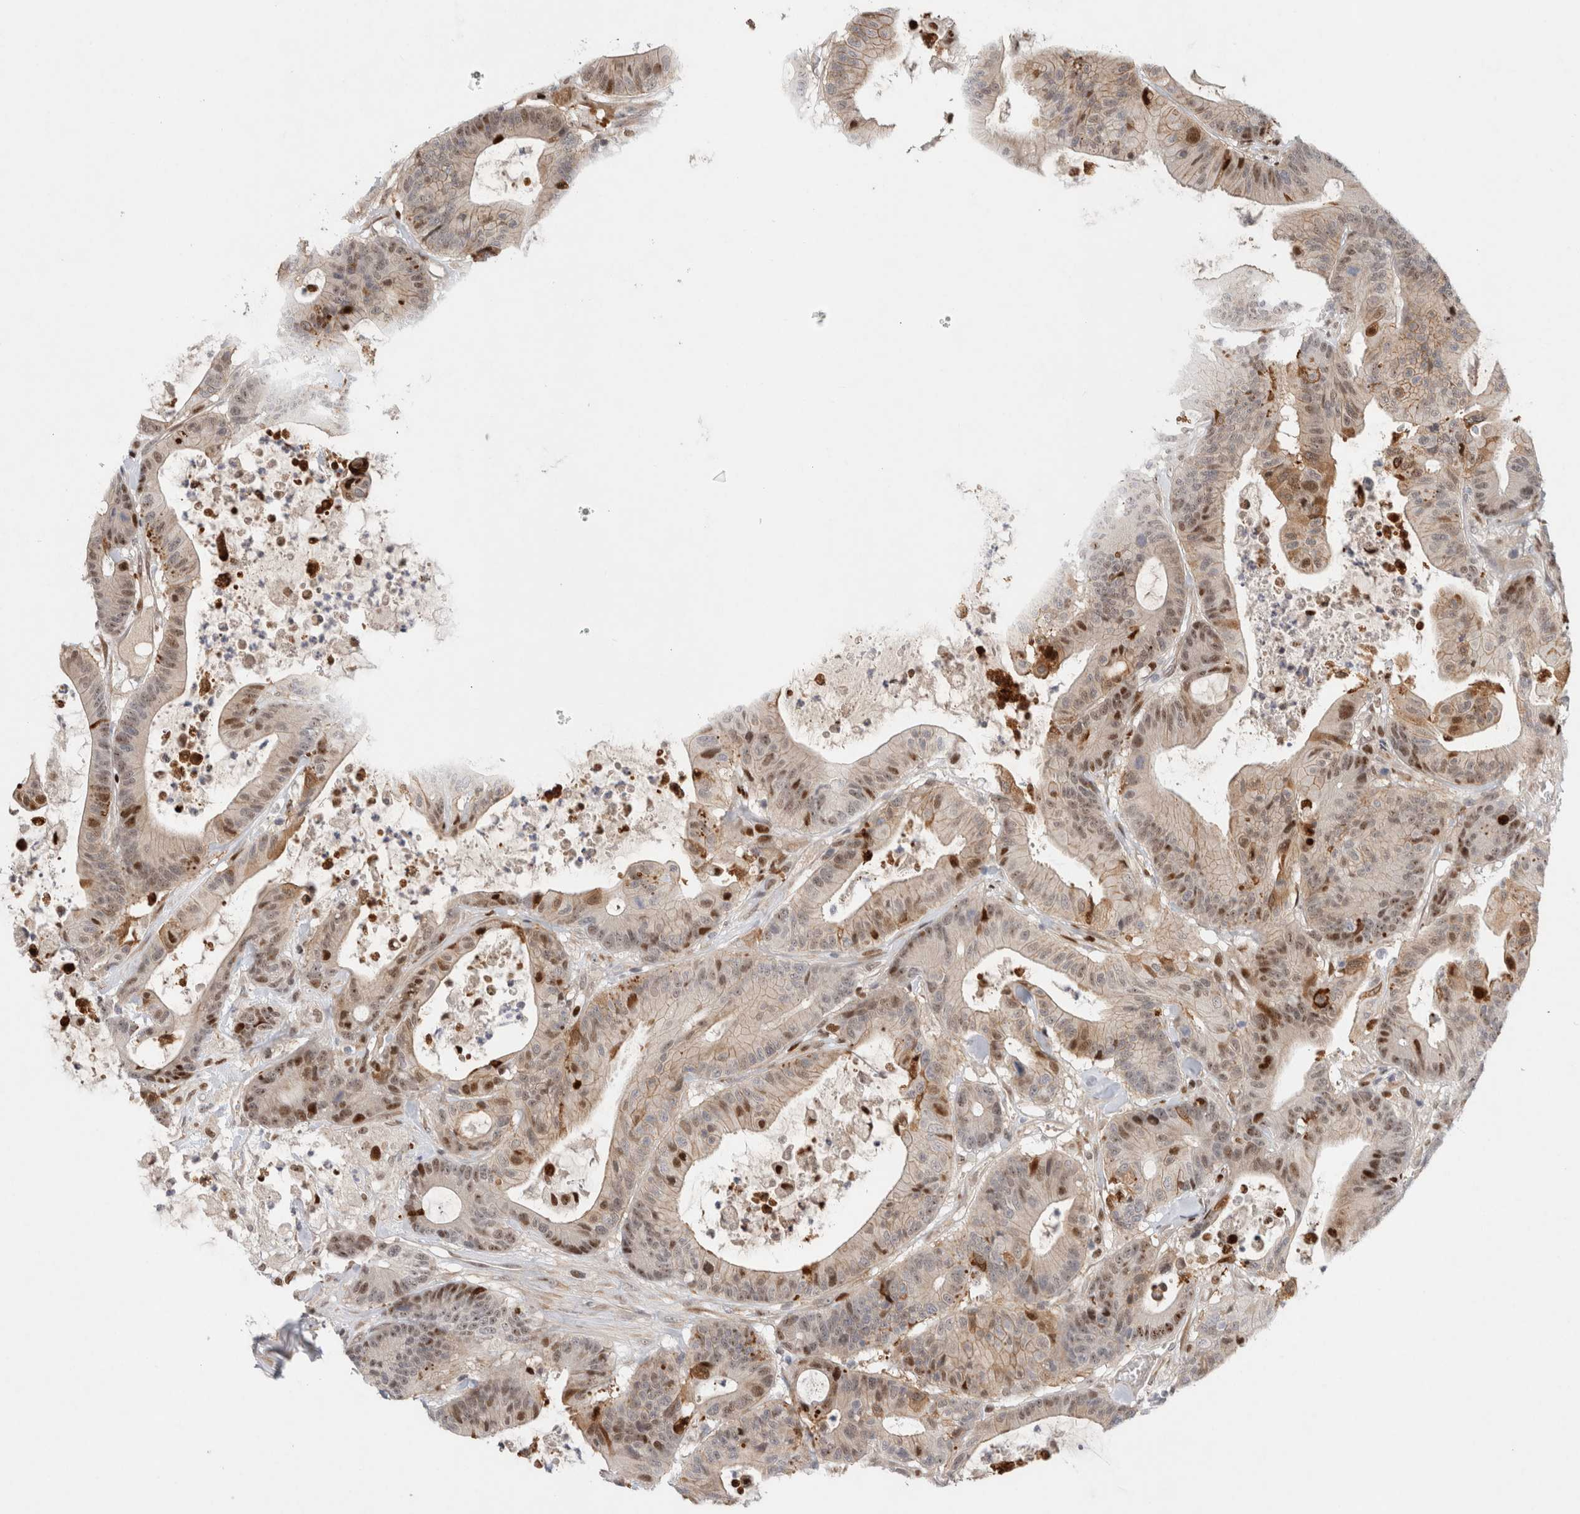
{"staining": {"intensity": "moderate", "quantity": ">75%", "location": "nuclear"}, "tissue": "colorectal cancer", "cell_type": "Tumor cells", "image_type": "cancer", "snomed": [{"axis": "morphology", "description": "Adenocarcinoma, NOS"}, {"axis": "topography", "description": "Colon"}], "caption": "IHC staining of colorectal adenocarcinoma, which demonstrates medium levels of moderate nuclear expression in approximately >75% of tumor cells indicating moderate nuclear protein expression. The staining was performed using DAB (3,3'-diaminobenzidine) (brown) for protein detection and nuclei were counterstained in hematoxylin (blue).", "gene": "TCF4", "patient": {"sex": "female", "age": 84}}